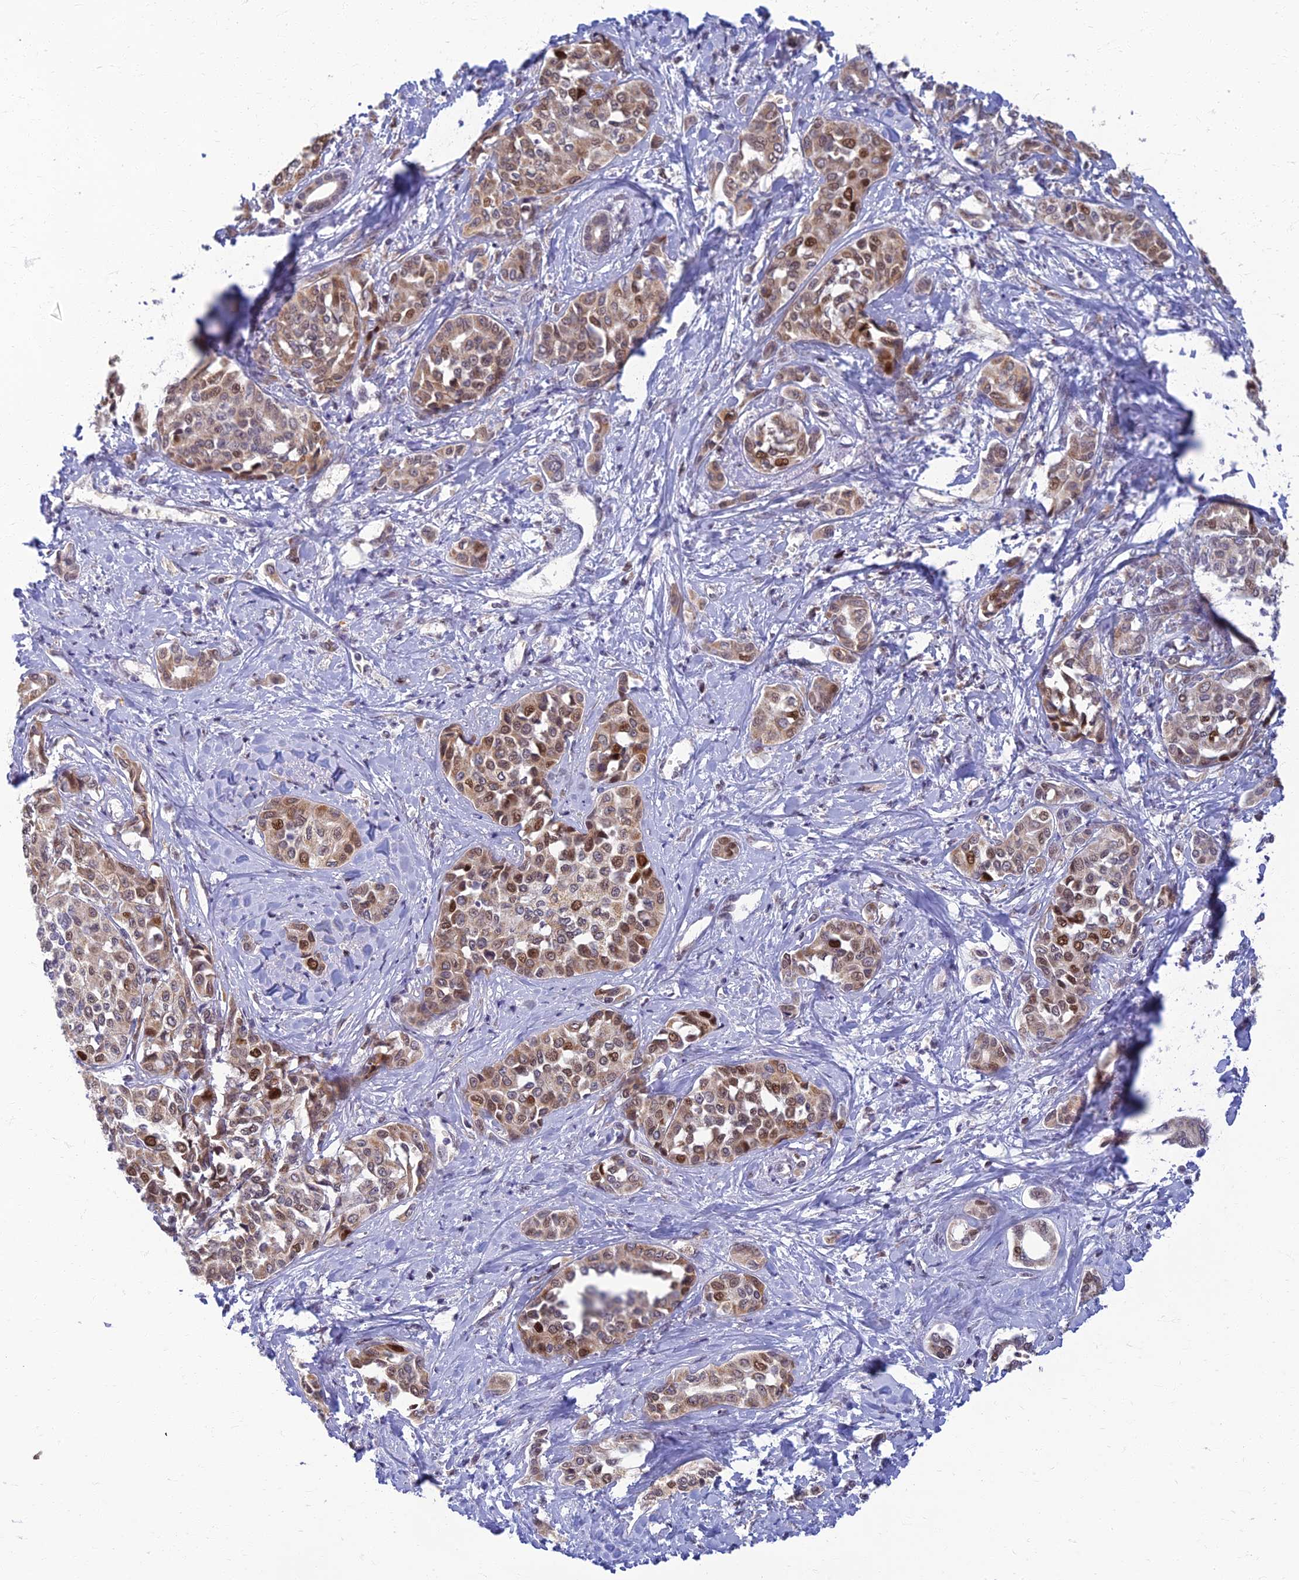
{"staining": {"intensity": "moderate", "quantity": "25%-75%", "location": "nuclear"}, "tissue": "liver cancer", "cell_type": "Tumor cells", "image_type": "cancer", "snomed": [{"axis": "morphology", "description": "Cholangiocarcinoma"}, {"axis": "topography", "description": "Liver"}], "caption": "A micrograph showing moderate nuclear staining in approximately 25%-75% of tumor cells in liver cholangiocarcinoma, as visualized by brown immunohistochemical staining.", "gene": "EARS2", "patient": {"sex": "female", "age": 77}}